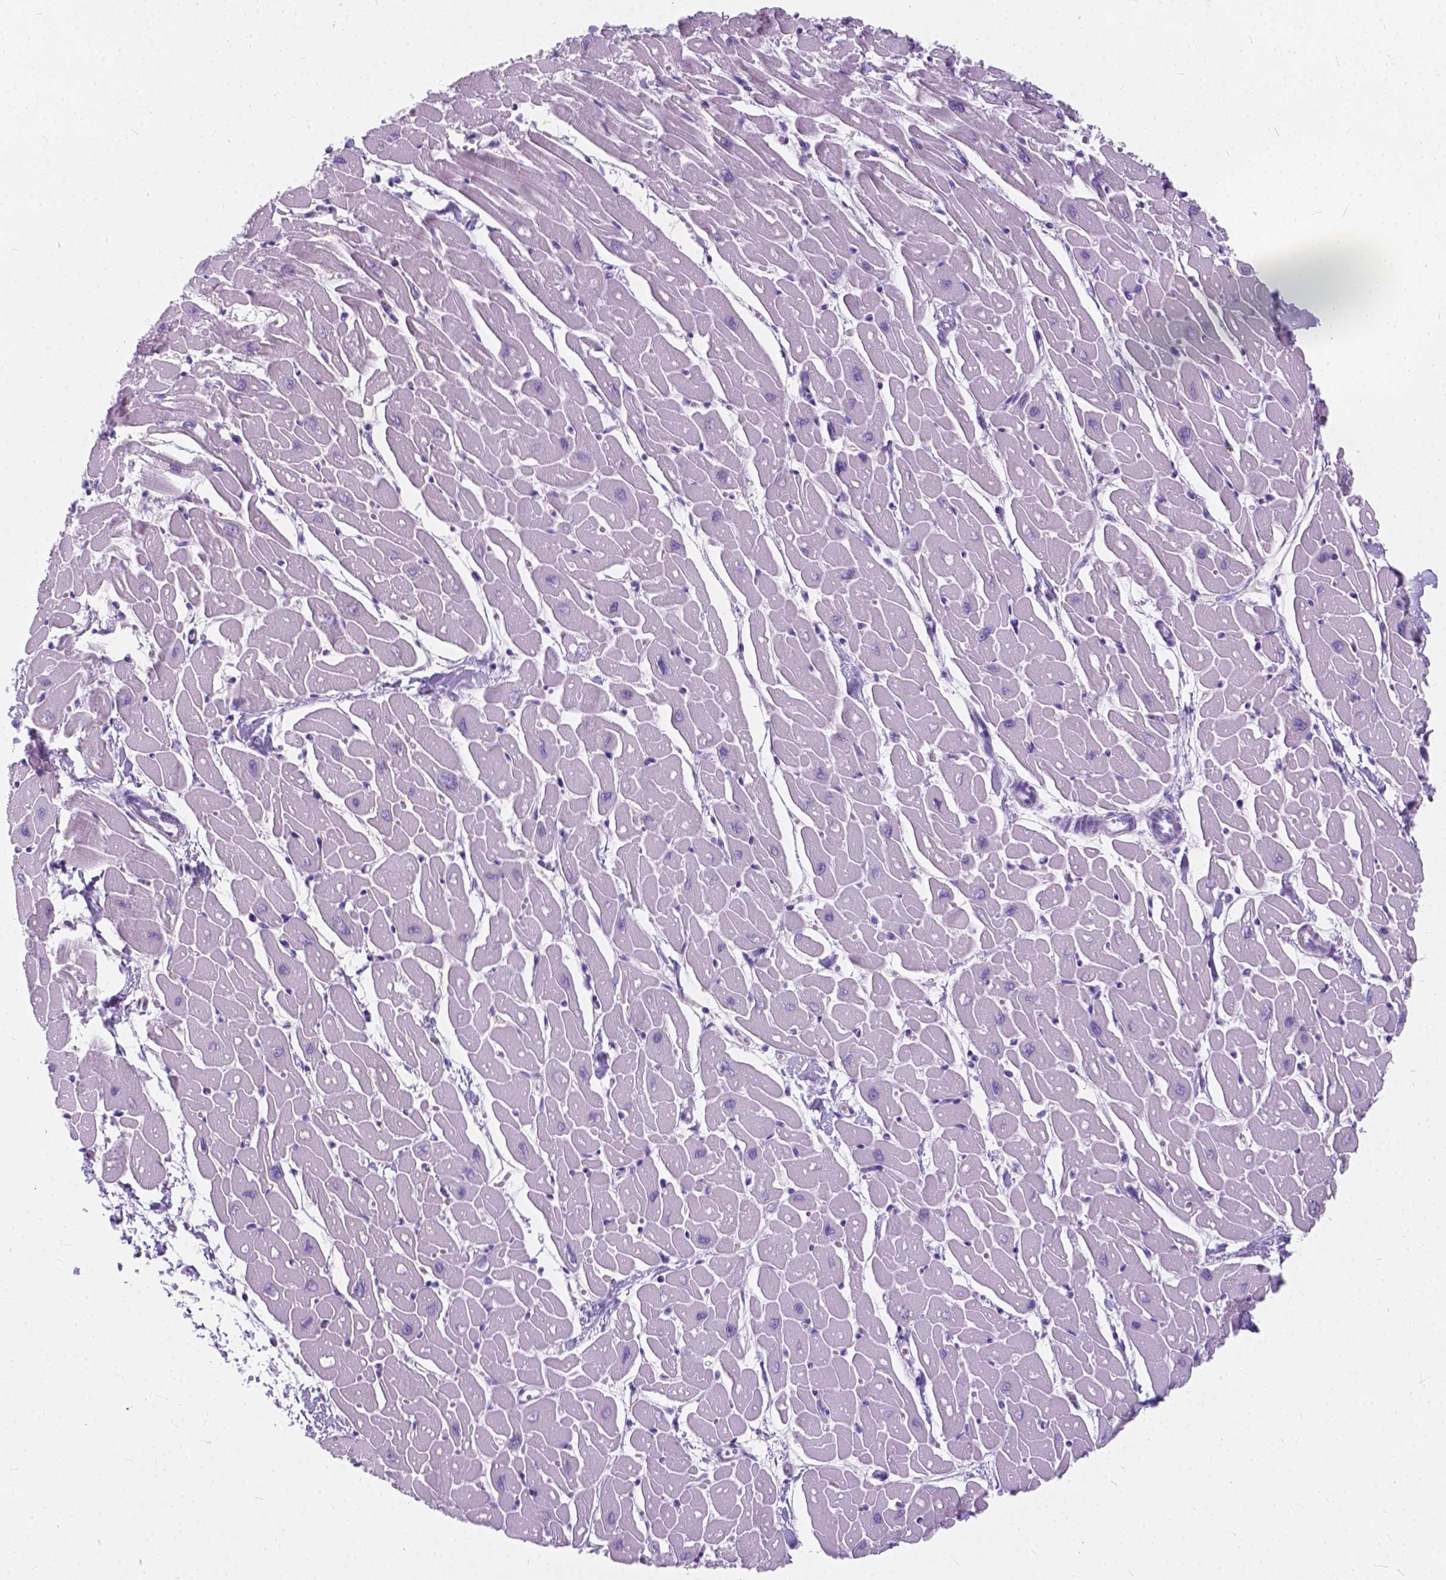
{"staining": {"intensity": "negative", "quantity": "none", "location": "none"}, "tissue": "heart muscle", "cell_type": "Cardiomyocytes", "image_type": "normal", "snomed": [{"axis": "morphology", "description": "Normal tissue, NOS"}, {"axis": "topography", "description": "Heart"}], "caption": "An IHC image of unremarkable heart muscle is shown. There is no staining in cardiomyocytes of heart muscle. (DAB (3,3'-diaminobenzidine) immunohistochemistry visualized using brightfield microscopy, high magnification).", "gene": "KIAA0040", "patient": {"sex": "male", "age": 57}}